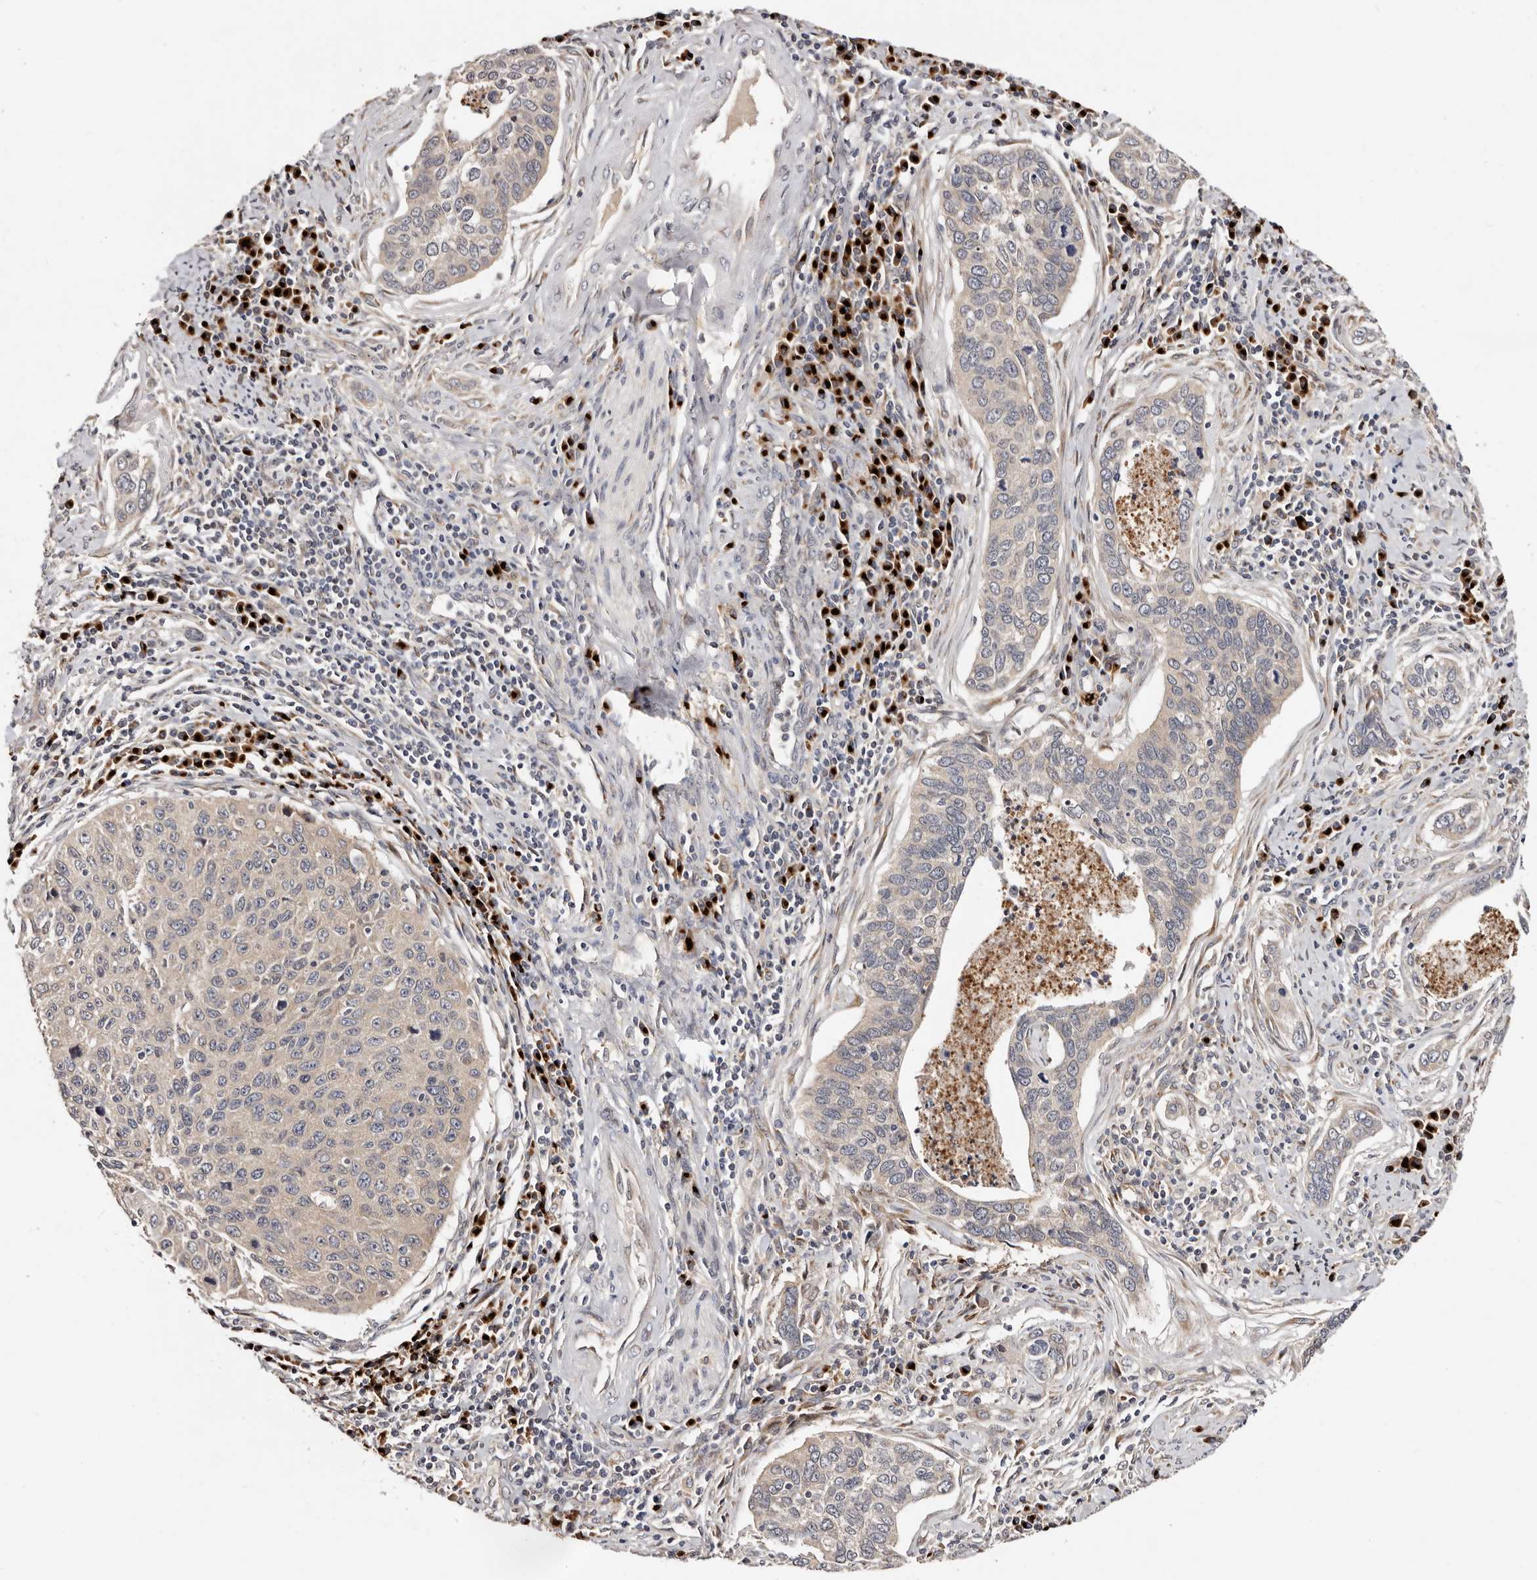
{"staining": {"intensity": "weak", "quantity": "<25%", "location": "cytoplasmic/membranous"}, "tissue": "cervical cancer", "cell_type": "Tumor cells", "image_type": "cancer", "snomed": [{"axis": "morphology", "description": "Squamous cell carcinoma, NOS"}, {"axis": "topography", "description": "Cervix"}], "caption": "This is an IHC histopathology image of cervical cancer (squamous cell carcinoma). There is no staining in tumor cells.", "gene": "DACT2", "patient": {"sex": "female", "age": 53}}